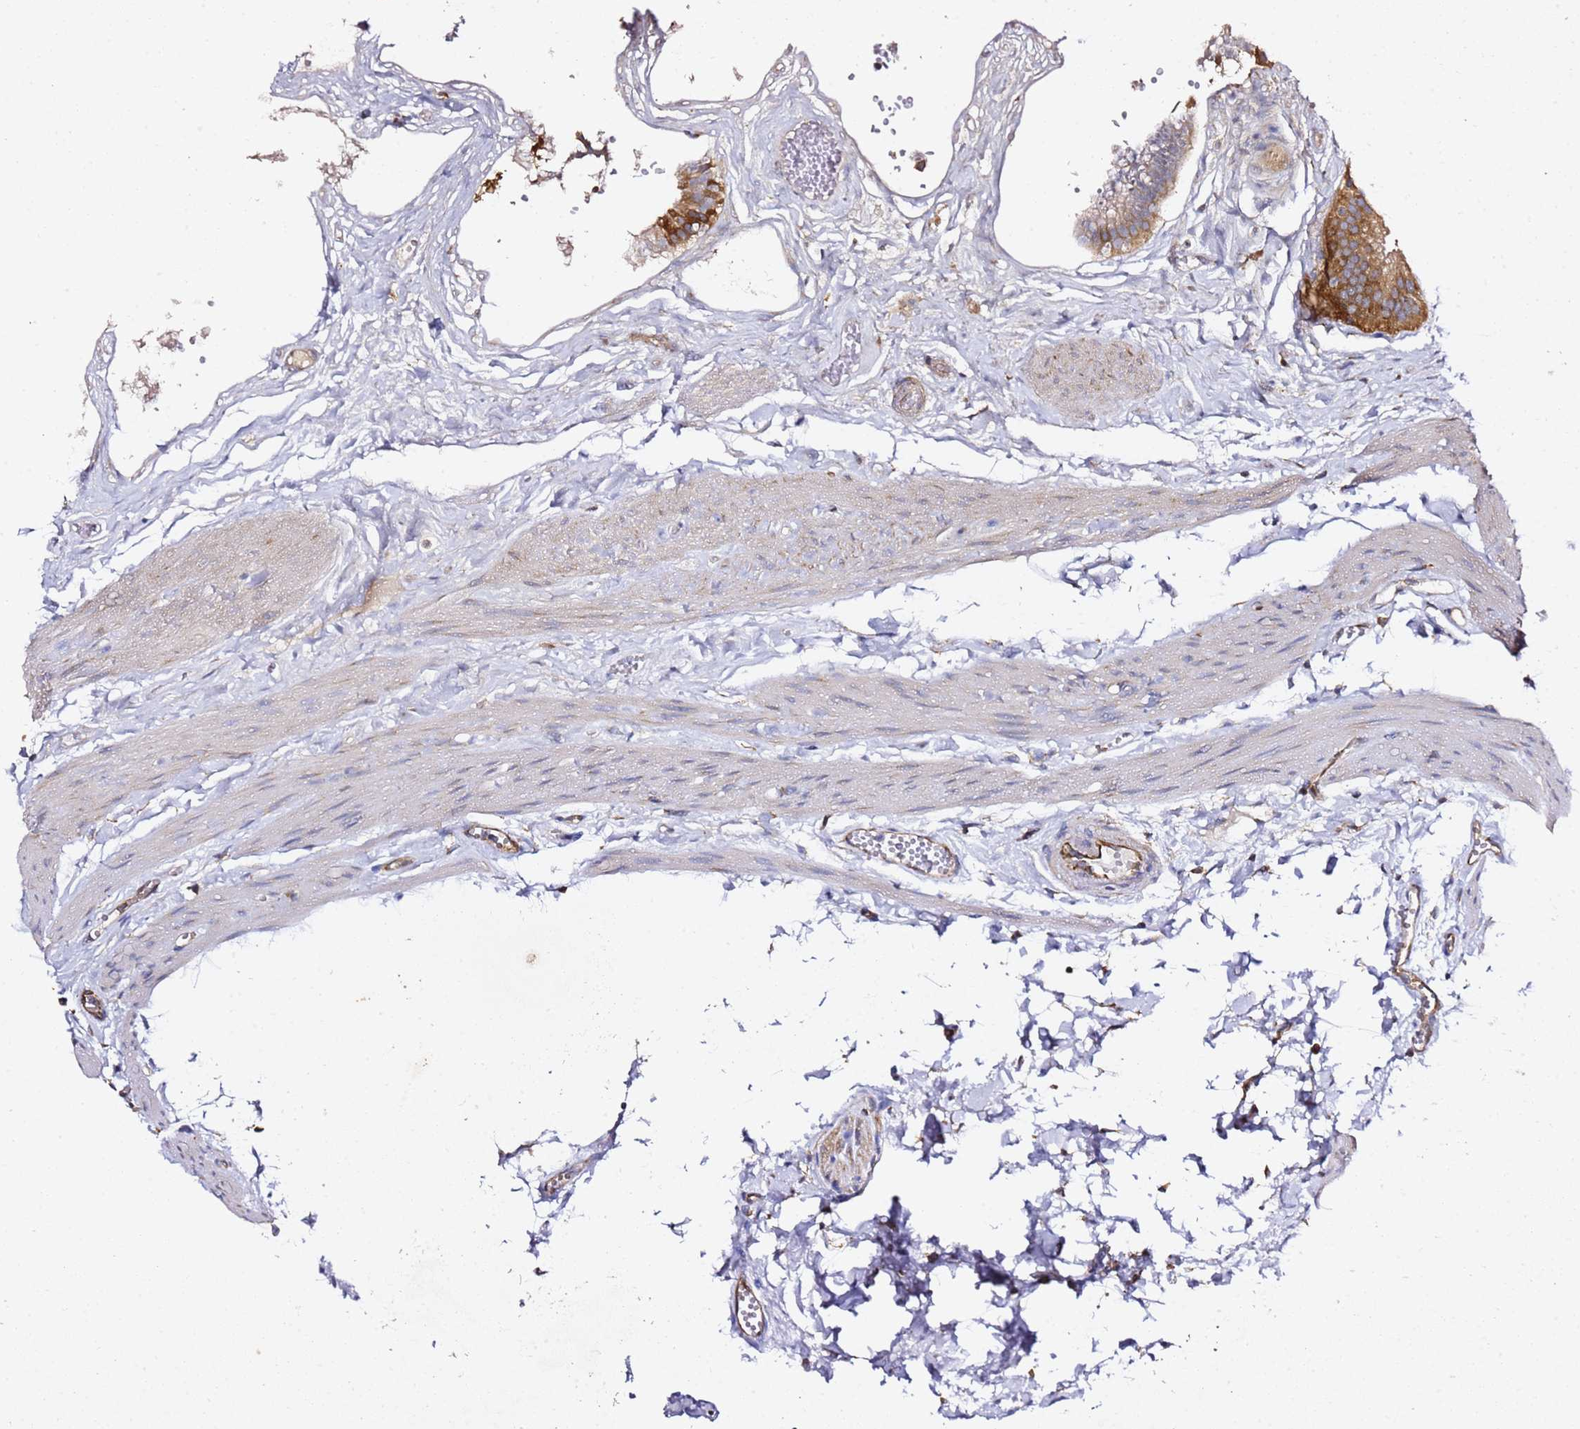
{"staining": {"intensity": "strong", "quantity": "25%-75%", "location": "cytoplasmic/membranous"}, "tissue": "gallbladder", "cell_type": "Glandular cells", "image_type": "normal", "snomed": [{"axis": "morphology", "description": "Normal tissue, NOS"}, {"axis": "topography", "description": "Gallbladder"}], "caption": "IHC (DAB) staining of benign human gallbladder displays strong cytoplasmic/membranous protein expression in approximately 25%-75% of glandular cells.", "gene": "TPST1", "patient": {"sex": "female", "age": 54}}